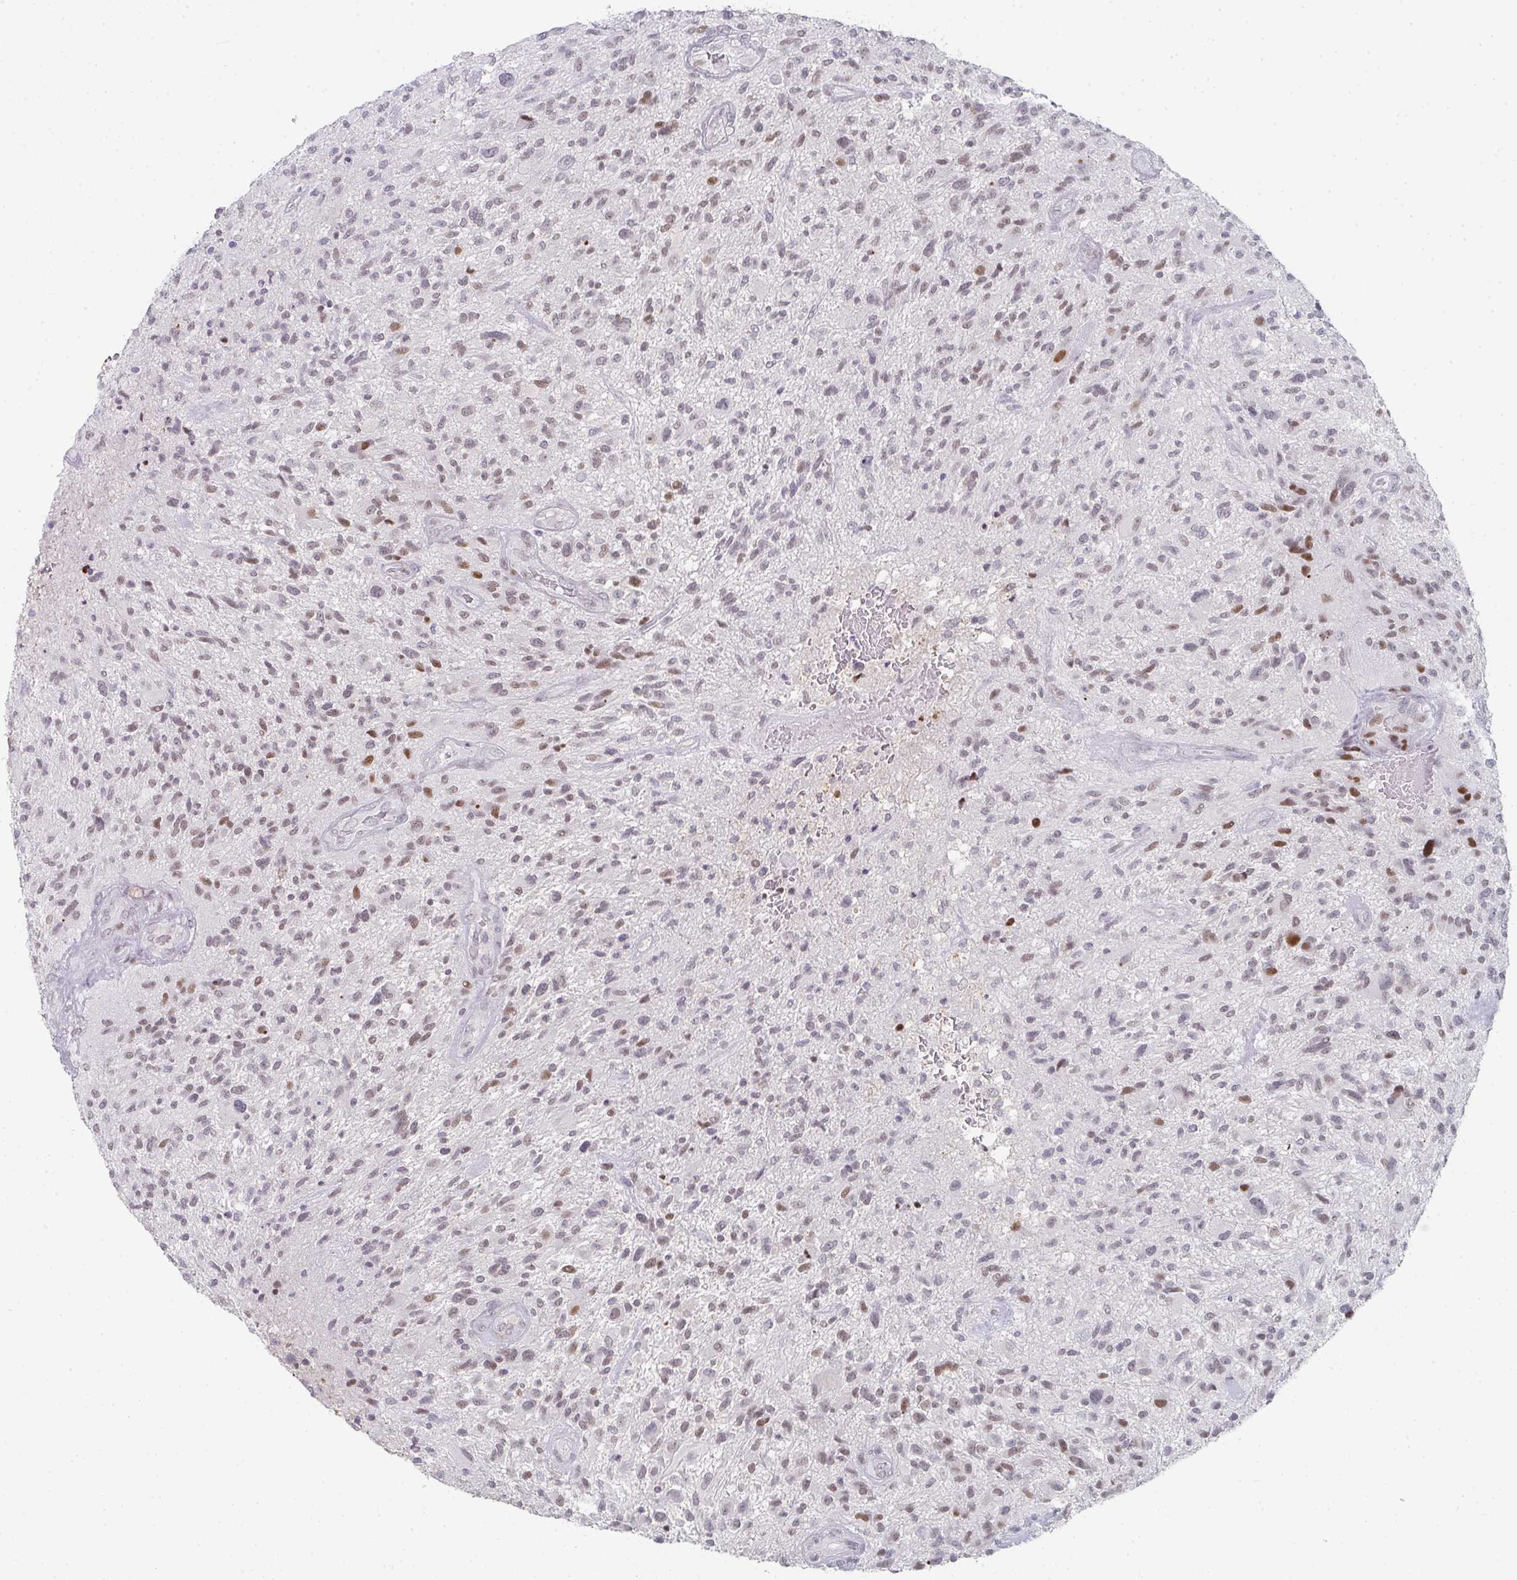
{"staining": {"intensity": "weak", "quantity": "25%-75%", "location": "nuclear"}, "tissue": "glioma", "cell_type": "Tumor cells", "image_type": "cancer", "snomed": [{"axis": "morphology", "description": "Glioma, malignant, High grade"}, {"axis": "topography", "description": "Brain"}], "caption": "Malignant glioma (high-grade) tissue displays weak nuclear expression in approximately 25%-75% of tumor cells", "gene": "LIN54", "patient": {"sex": "male", "age": 47}}